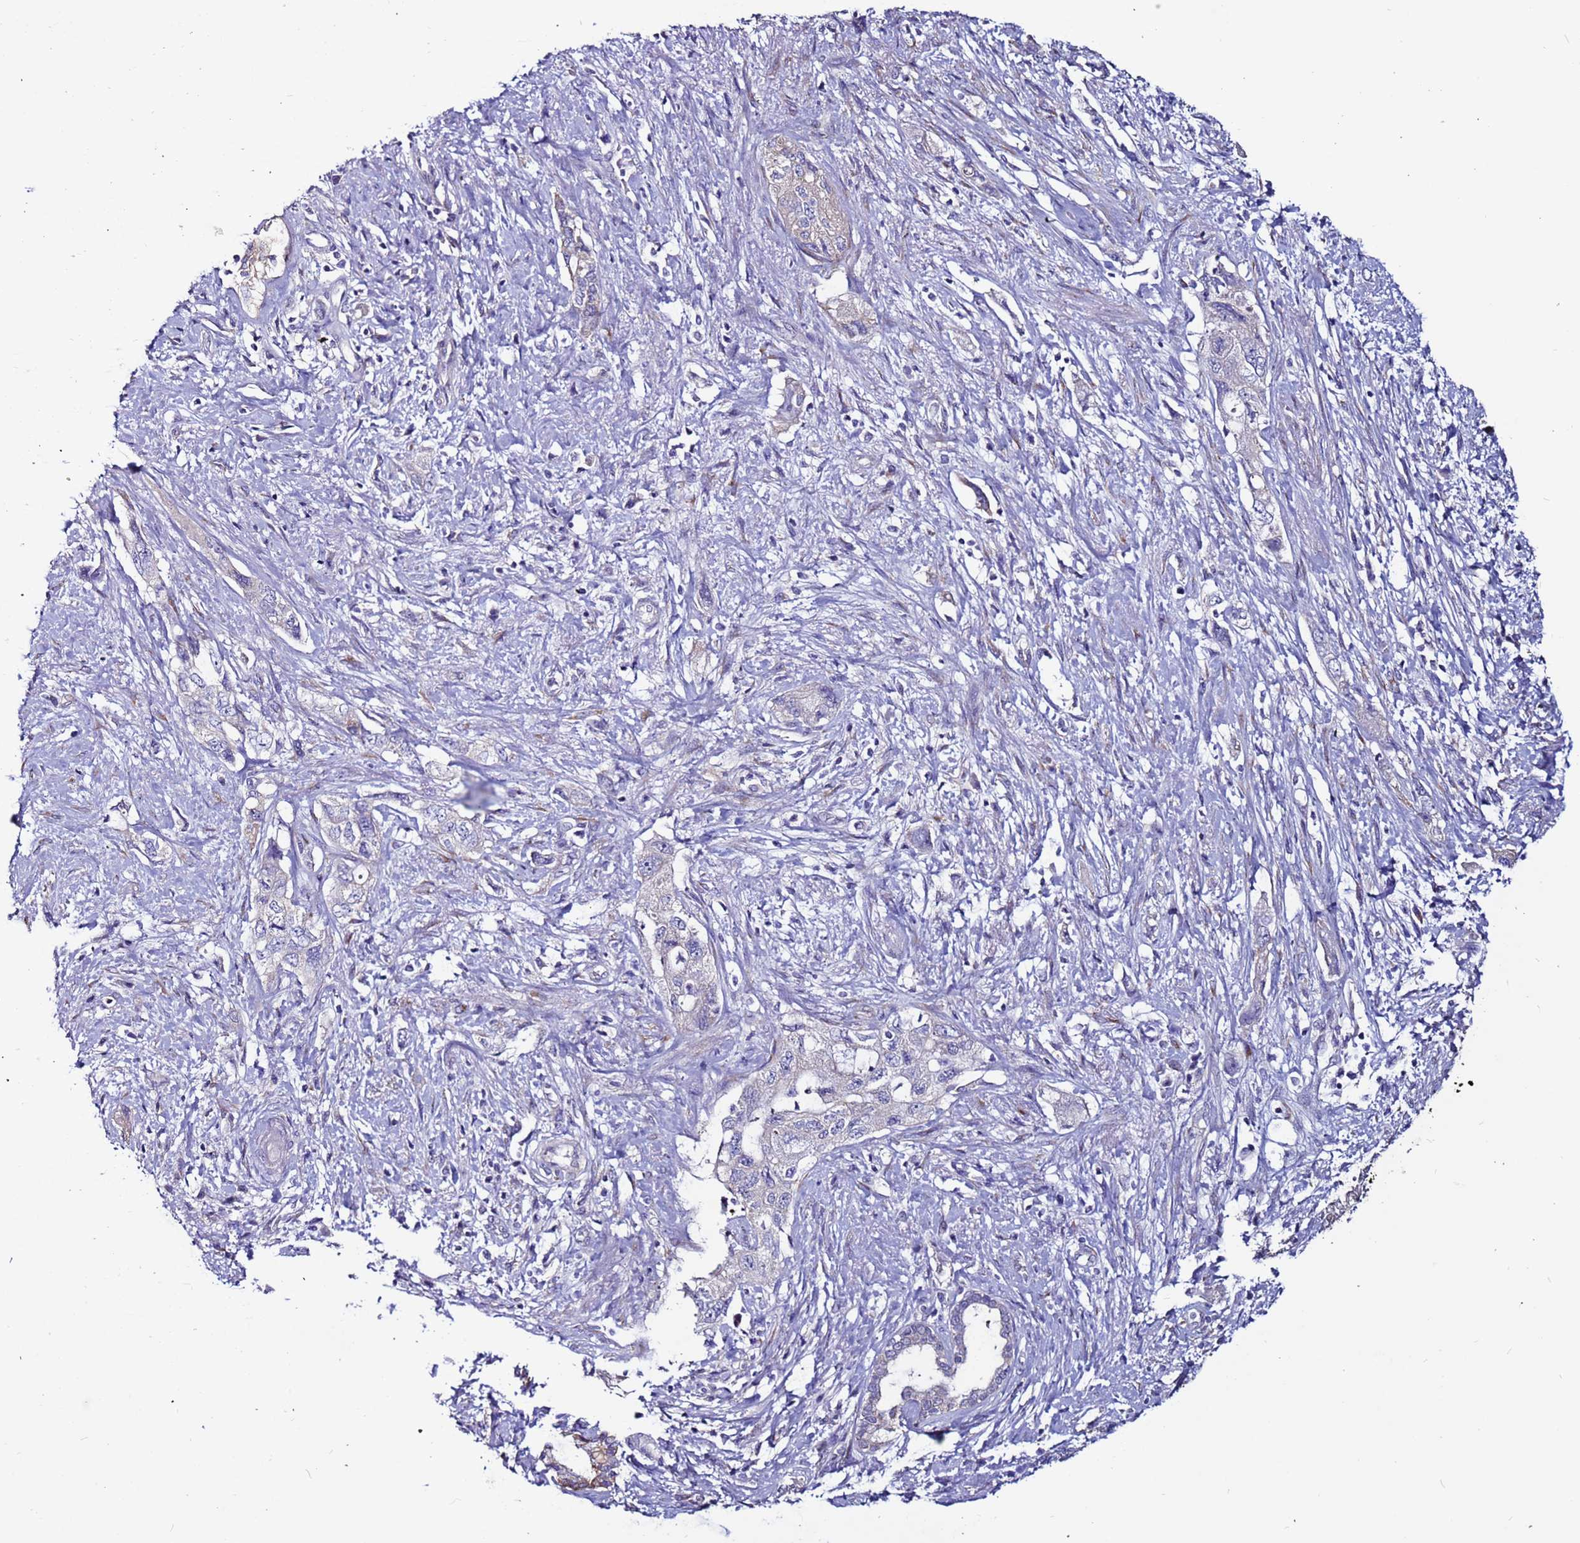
{"staining": {"intensity": "moderate", "quantity": "<25%", "location": "cytoplasmic/membranous"}, "tissue": "pancreatic cancer", "cell_type": "Tumor cells", "image_type": "cancer", "snomed": [{"axis": "morphology", "description": "Adenocarcinoma, NOS"}, {"axis": "topography", "description": "Pancreas"}], "caption": "Protein staining of pancreatic cancer tissue reveals moderate cytoplasmic/membranous staining in approximately <25% of tumor cells.", "gene": "SLC44A3", "patient": {"sex": "female", "age": 73}}